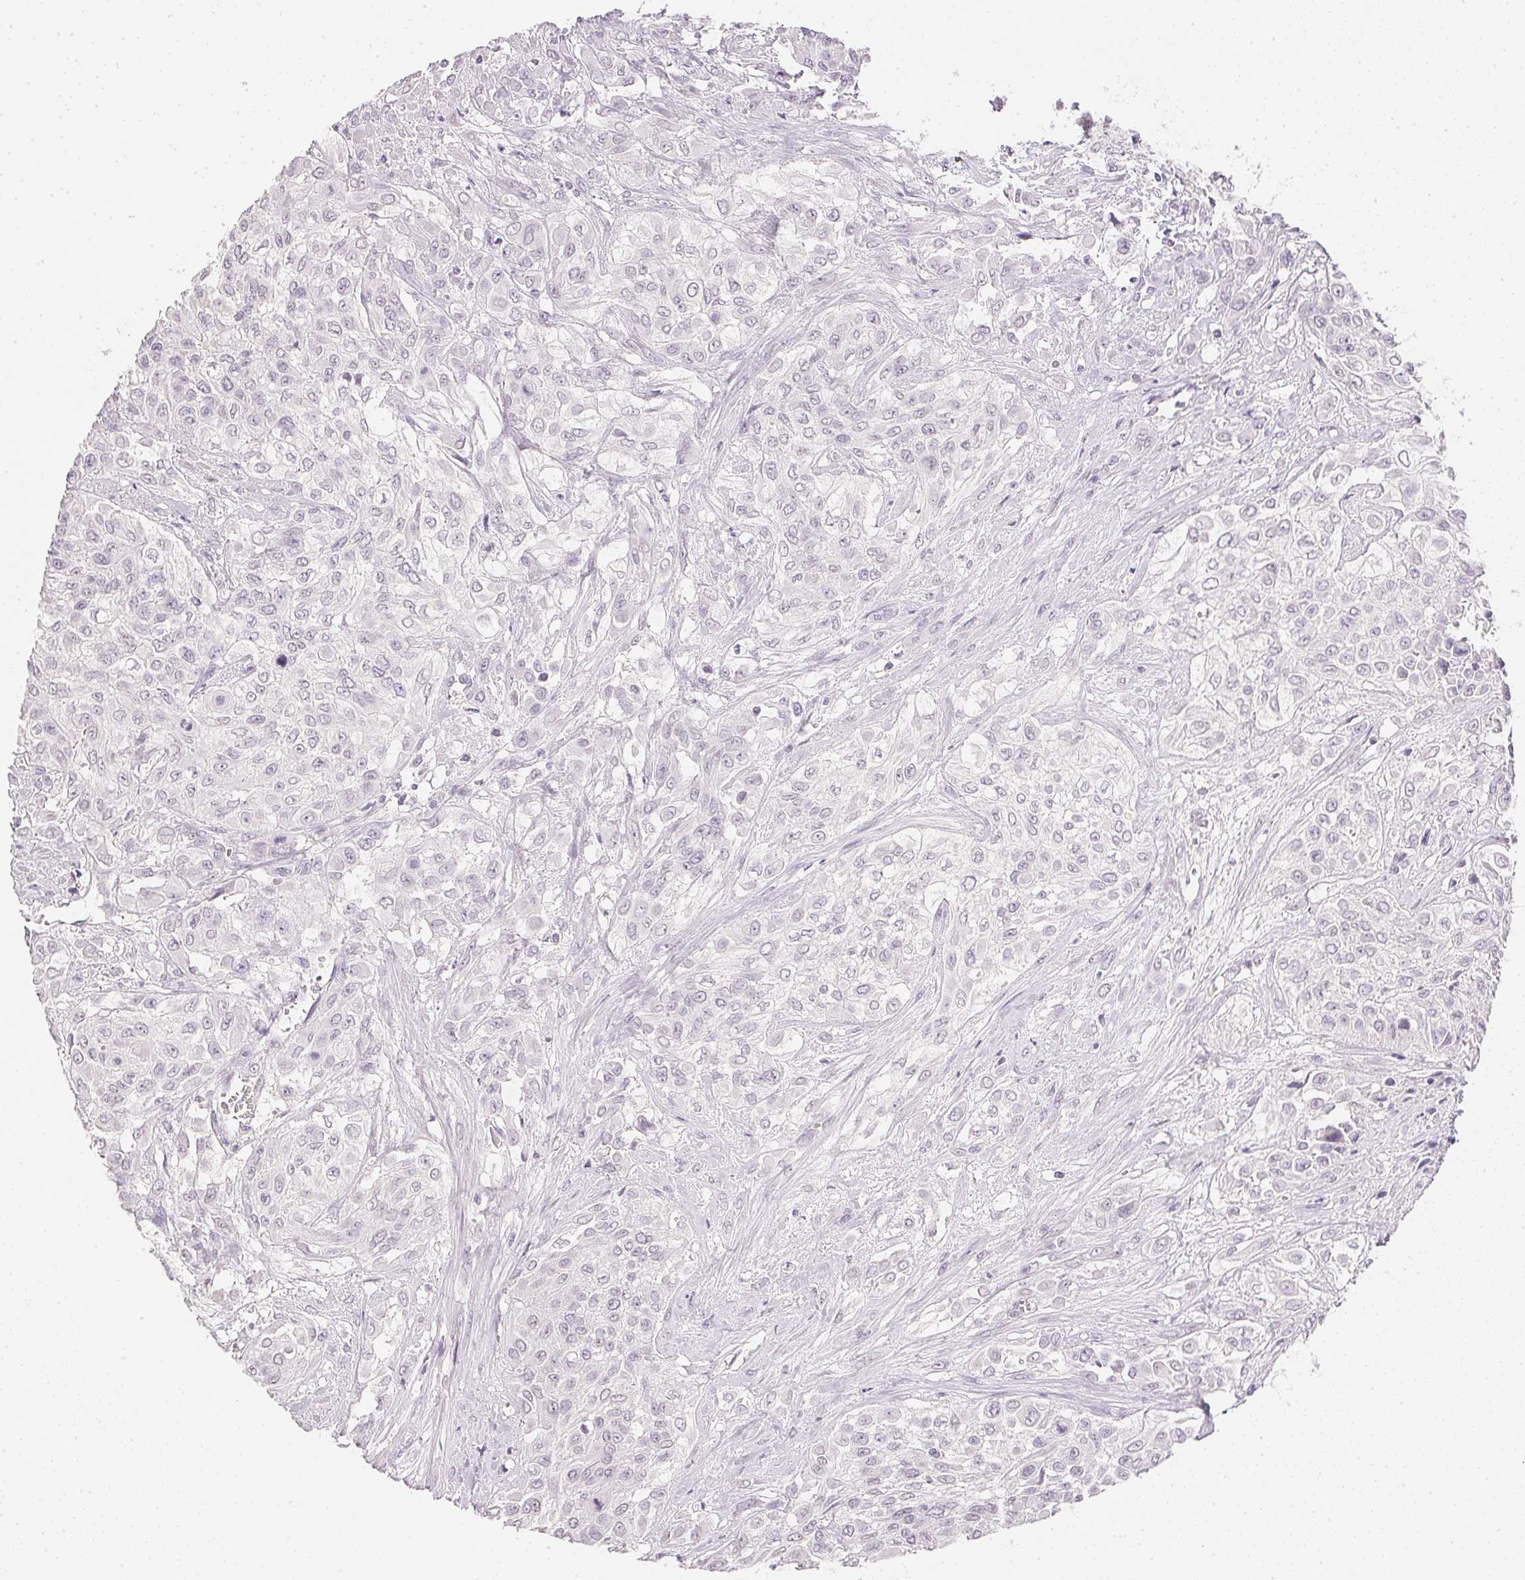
{"staining": {"intensity": "negative", "quantity": "none", "location": "none"}, "tissue": "urothelial cancer", "cell_type": "Tumor cells", "image_type": "cancer", "snomed": [{"axis": "morphology", "description": "Urothelial carcinoma, High grade"}, {"axis": "topography", "description": "Urinary bladder"}], "caption": "DAB (3,3'-diaminobenzidine) immunohistochemical staining of urothelial cancer shows no significant staining in tumor cells.", "gene": "PPY", "patient": {"sex": "male", "age": 57}}